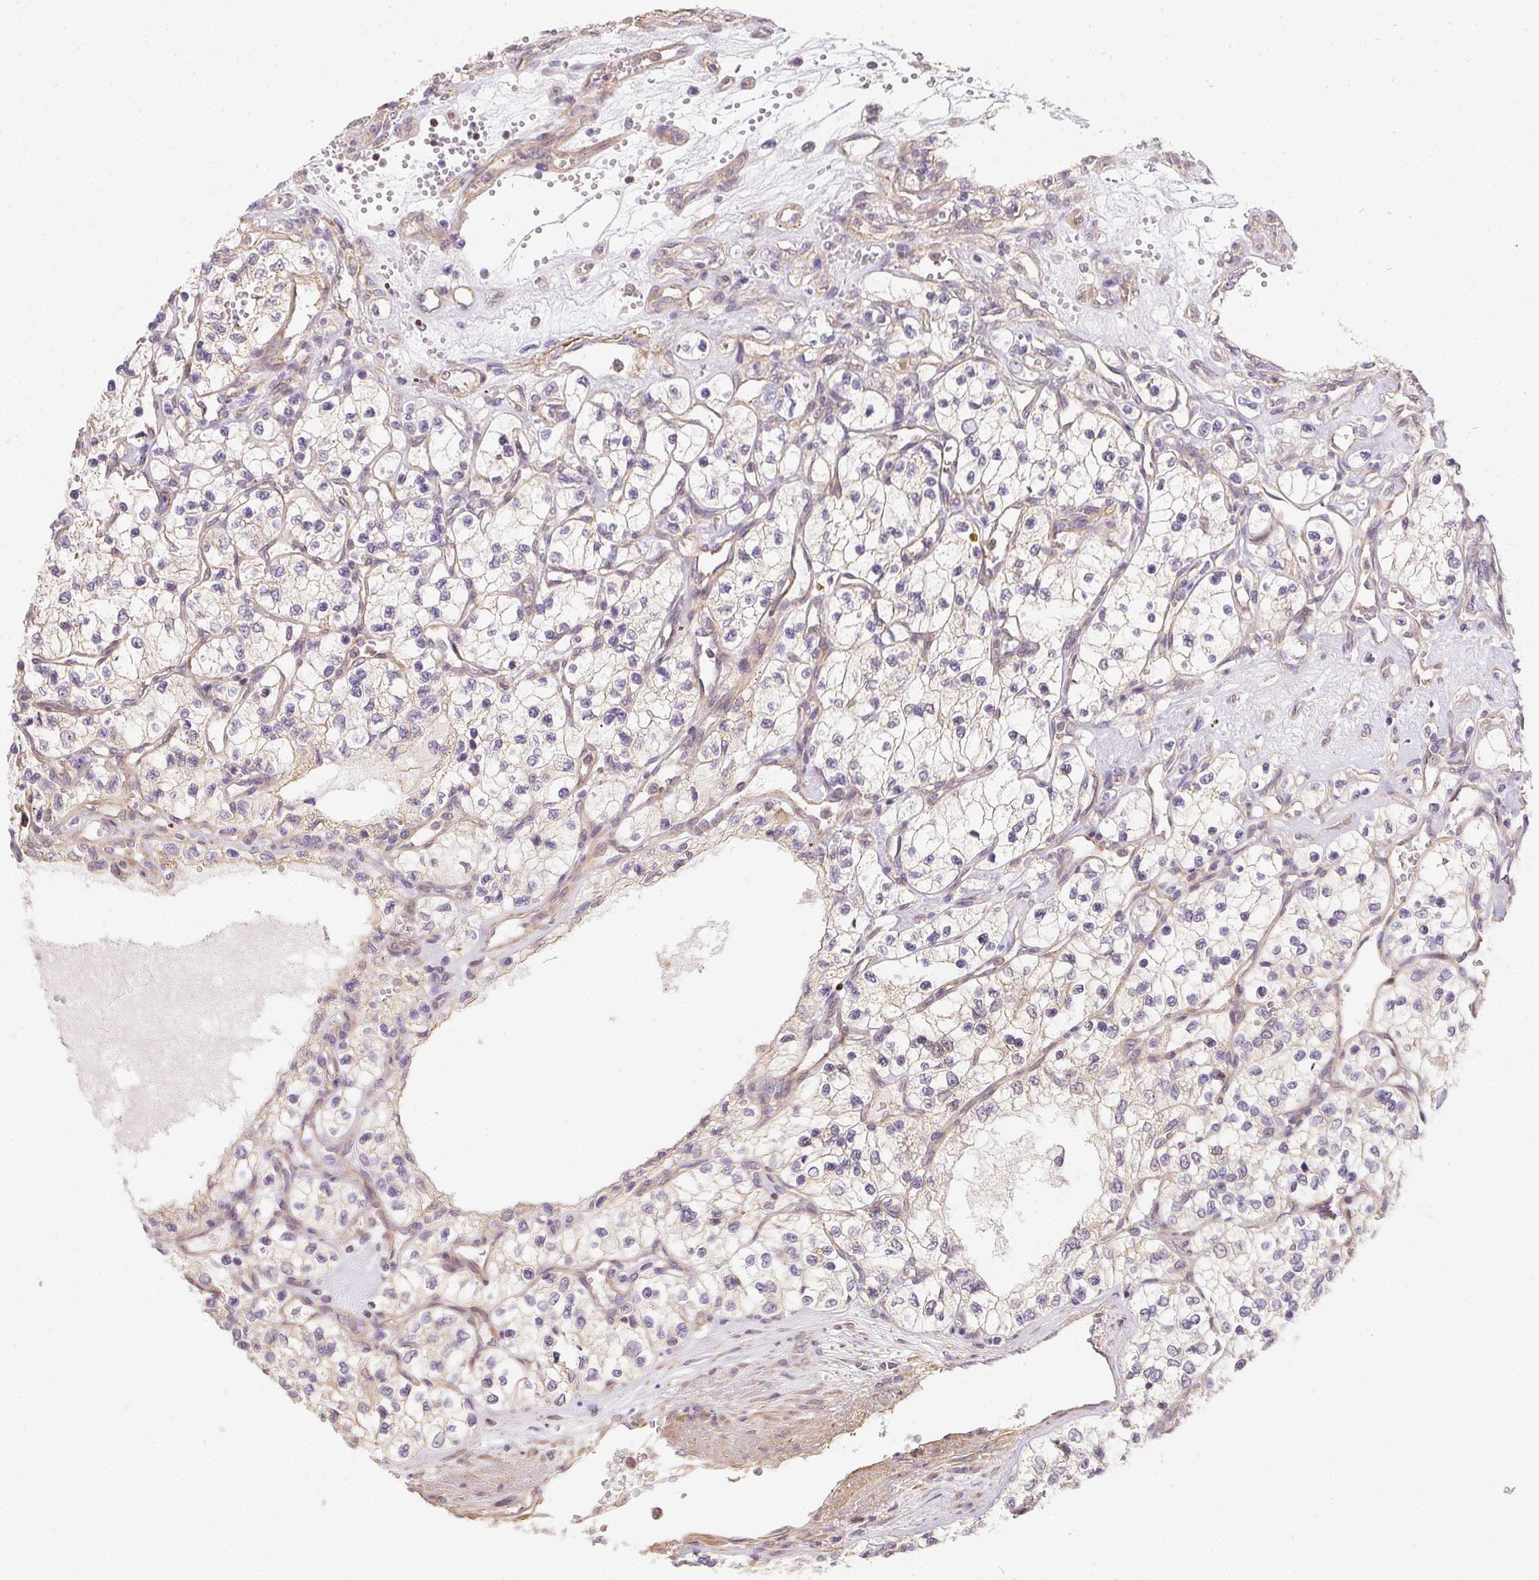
{"staining": {"intensity": "weak", "quantity": "25%-75%", "location": "cytoplasmic/membranous"}, "tissue": "renal cancer", "cell_type": "Tumor cells", "image_type": "cancer", "snomed": [{"axis": "morphology", "description": "Adenocarcinoma, NOS"}, {"axis": "topography", "description": "Kidney"}], "caption": "There is low levels of weak cytoplasmic/membranous expression in tumor cells of adenocarcinoma (renal), as demonstrated by immunohistochemical staining (brown color).", "gene": "REV3L", "patient": {"sex": "female", "age": 69}}